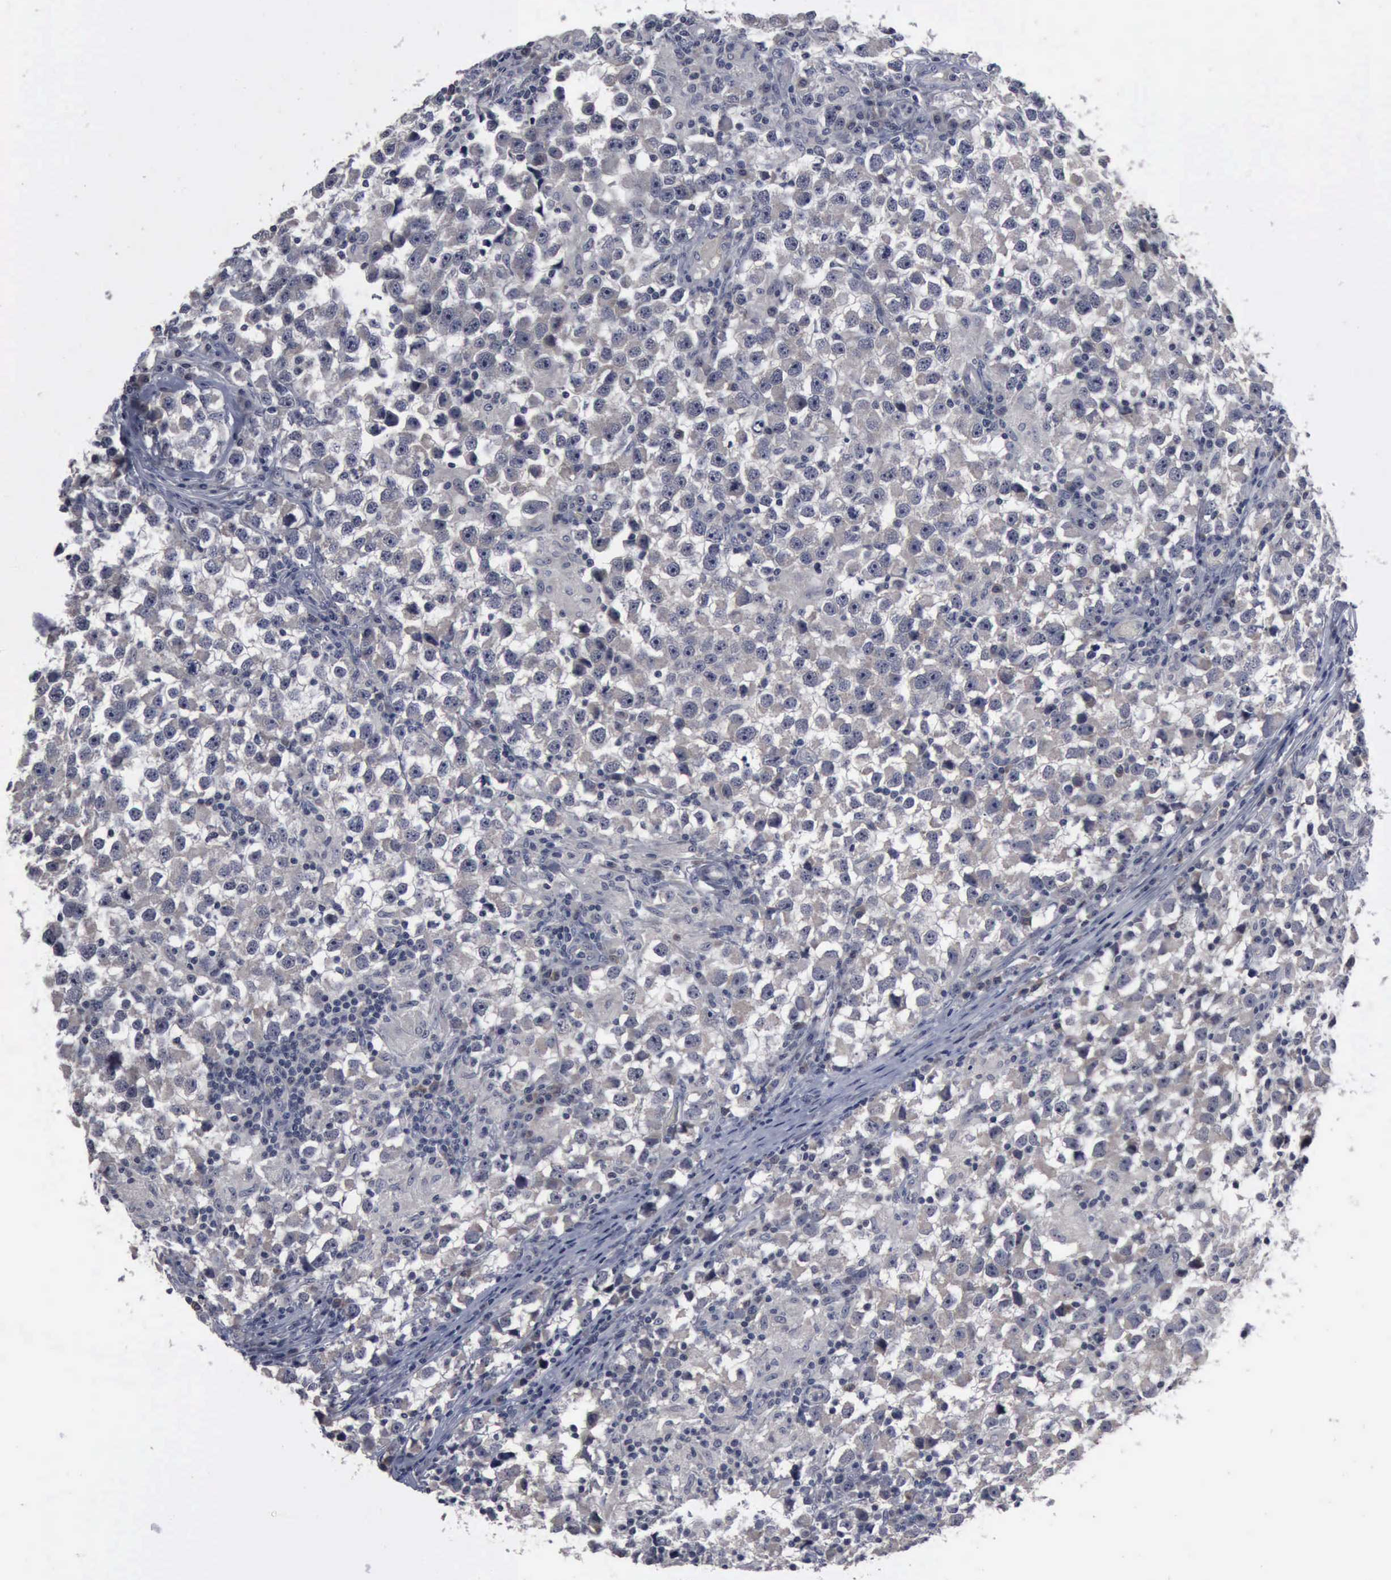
{"staining": {"intensity": "negative", "quantity": "none", "location": "none"}, "tissue": "testis cancer", "cell_type": "Tumor cells", "image_type": "cancer", "snomed": [{"axis": "morphology", "description": "Seminoma, NOS"}, {"axis": "topography", "description": "Testis"}], "caption": "Tumor cells show no significant expression in testis cancer.", "gene": "MYO18B", "patient": {"sex": "male", "age": 33}}